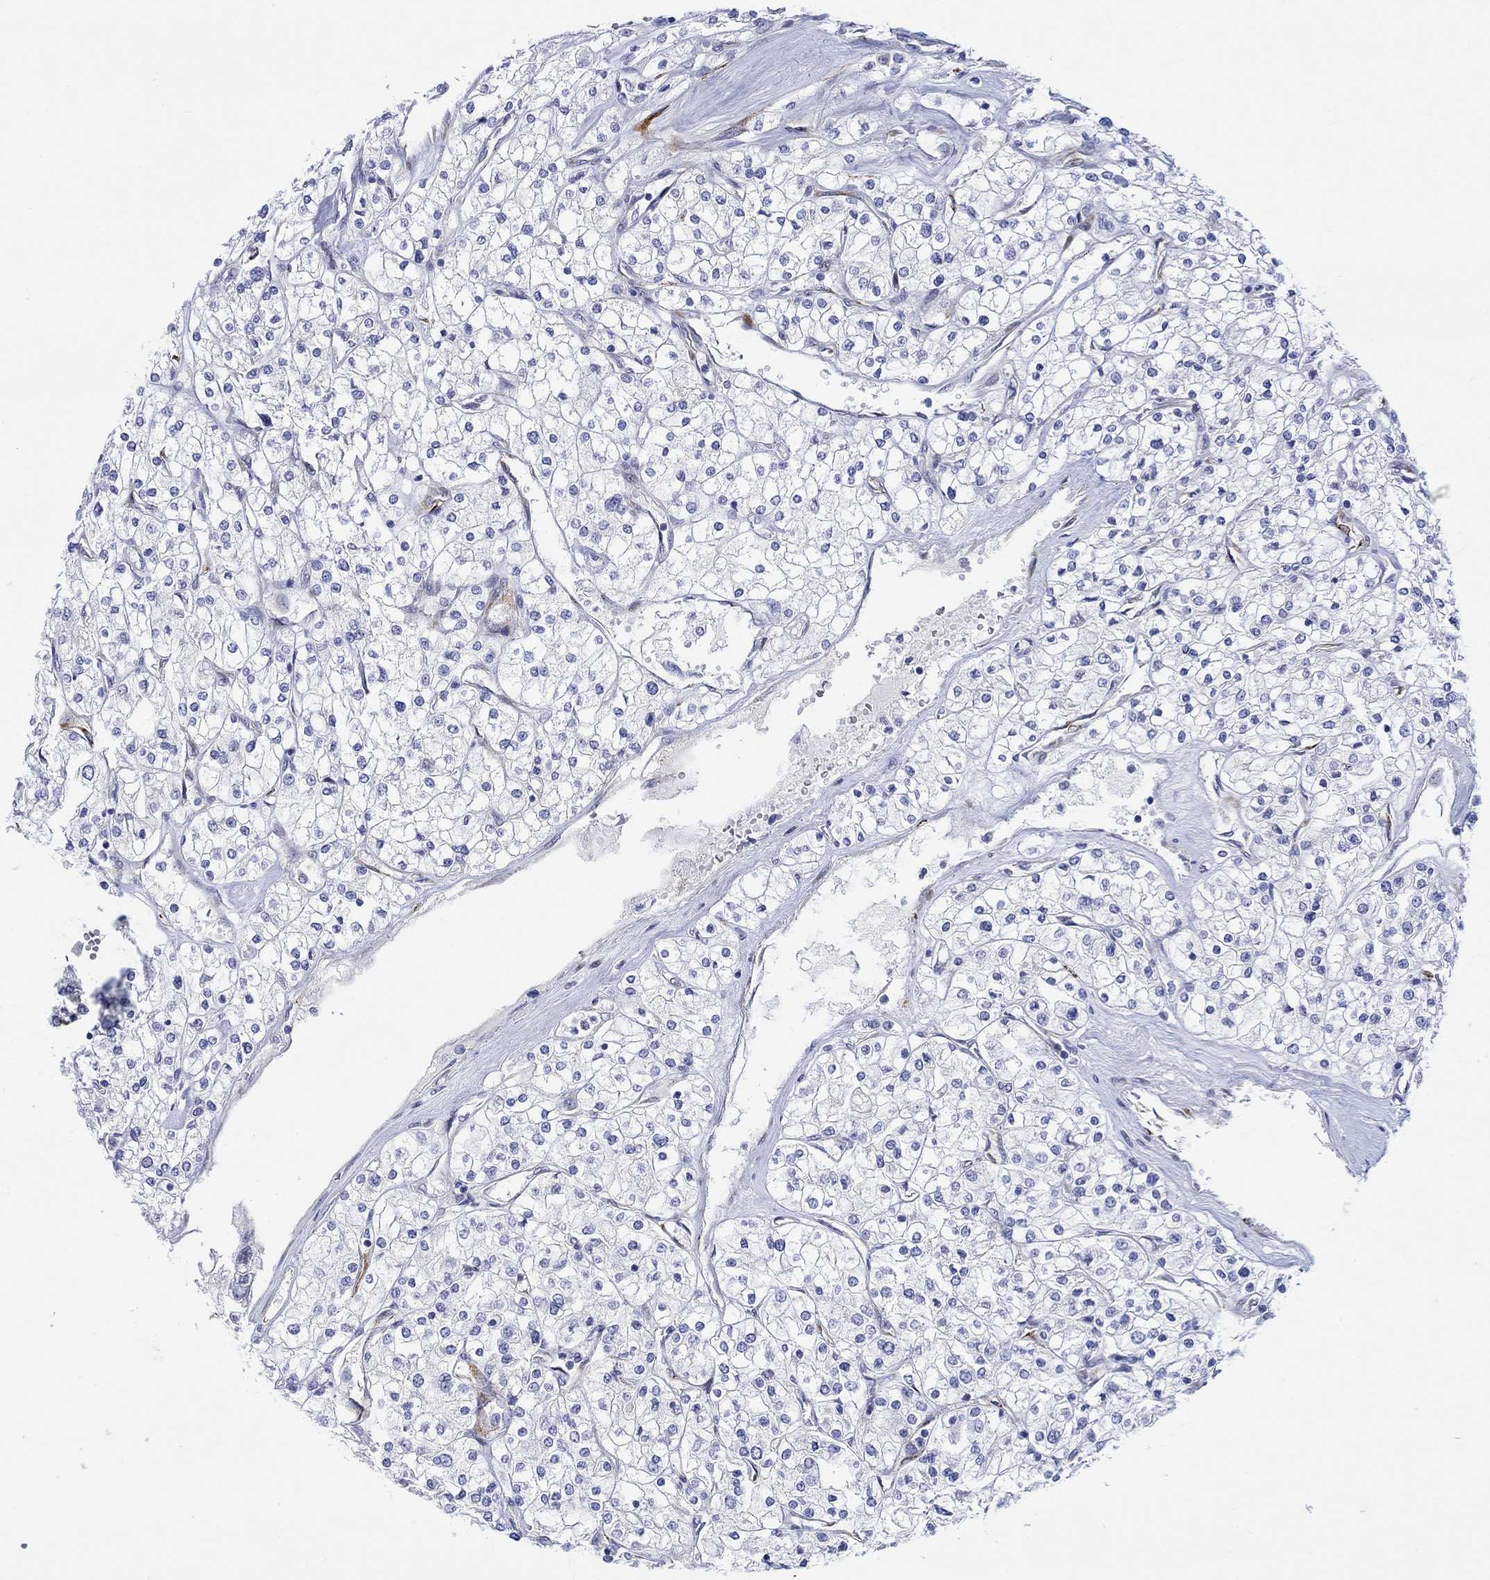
{"staining": {"intensity": "negative", "quantity": "none", "location": "none"}, "tissue": "renal cancer", "cell_type": "Tumor cells", "image_type": "cancer", "snomed": [{"axis": "morphology", "description": "Adenocarcinoma, NOS"}, {"axis": "topography", "description": "Kidney"}], "caption": "Immunohistochemistry (IHC) of human adenocarcinoma (renal) exhibits no positivity in tumor cells. (Immunohistochemistry (IHC), brightfield microscopy, high magnification).", "gene": "KSR2", "patient": {"sex": "male", "age": 80}}